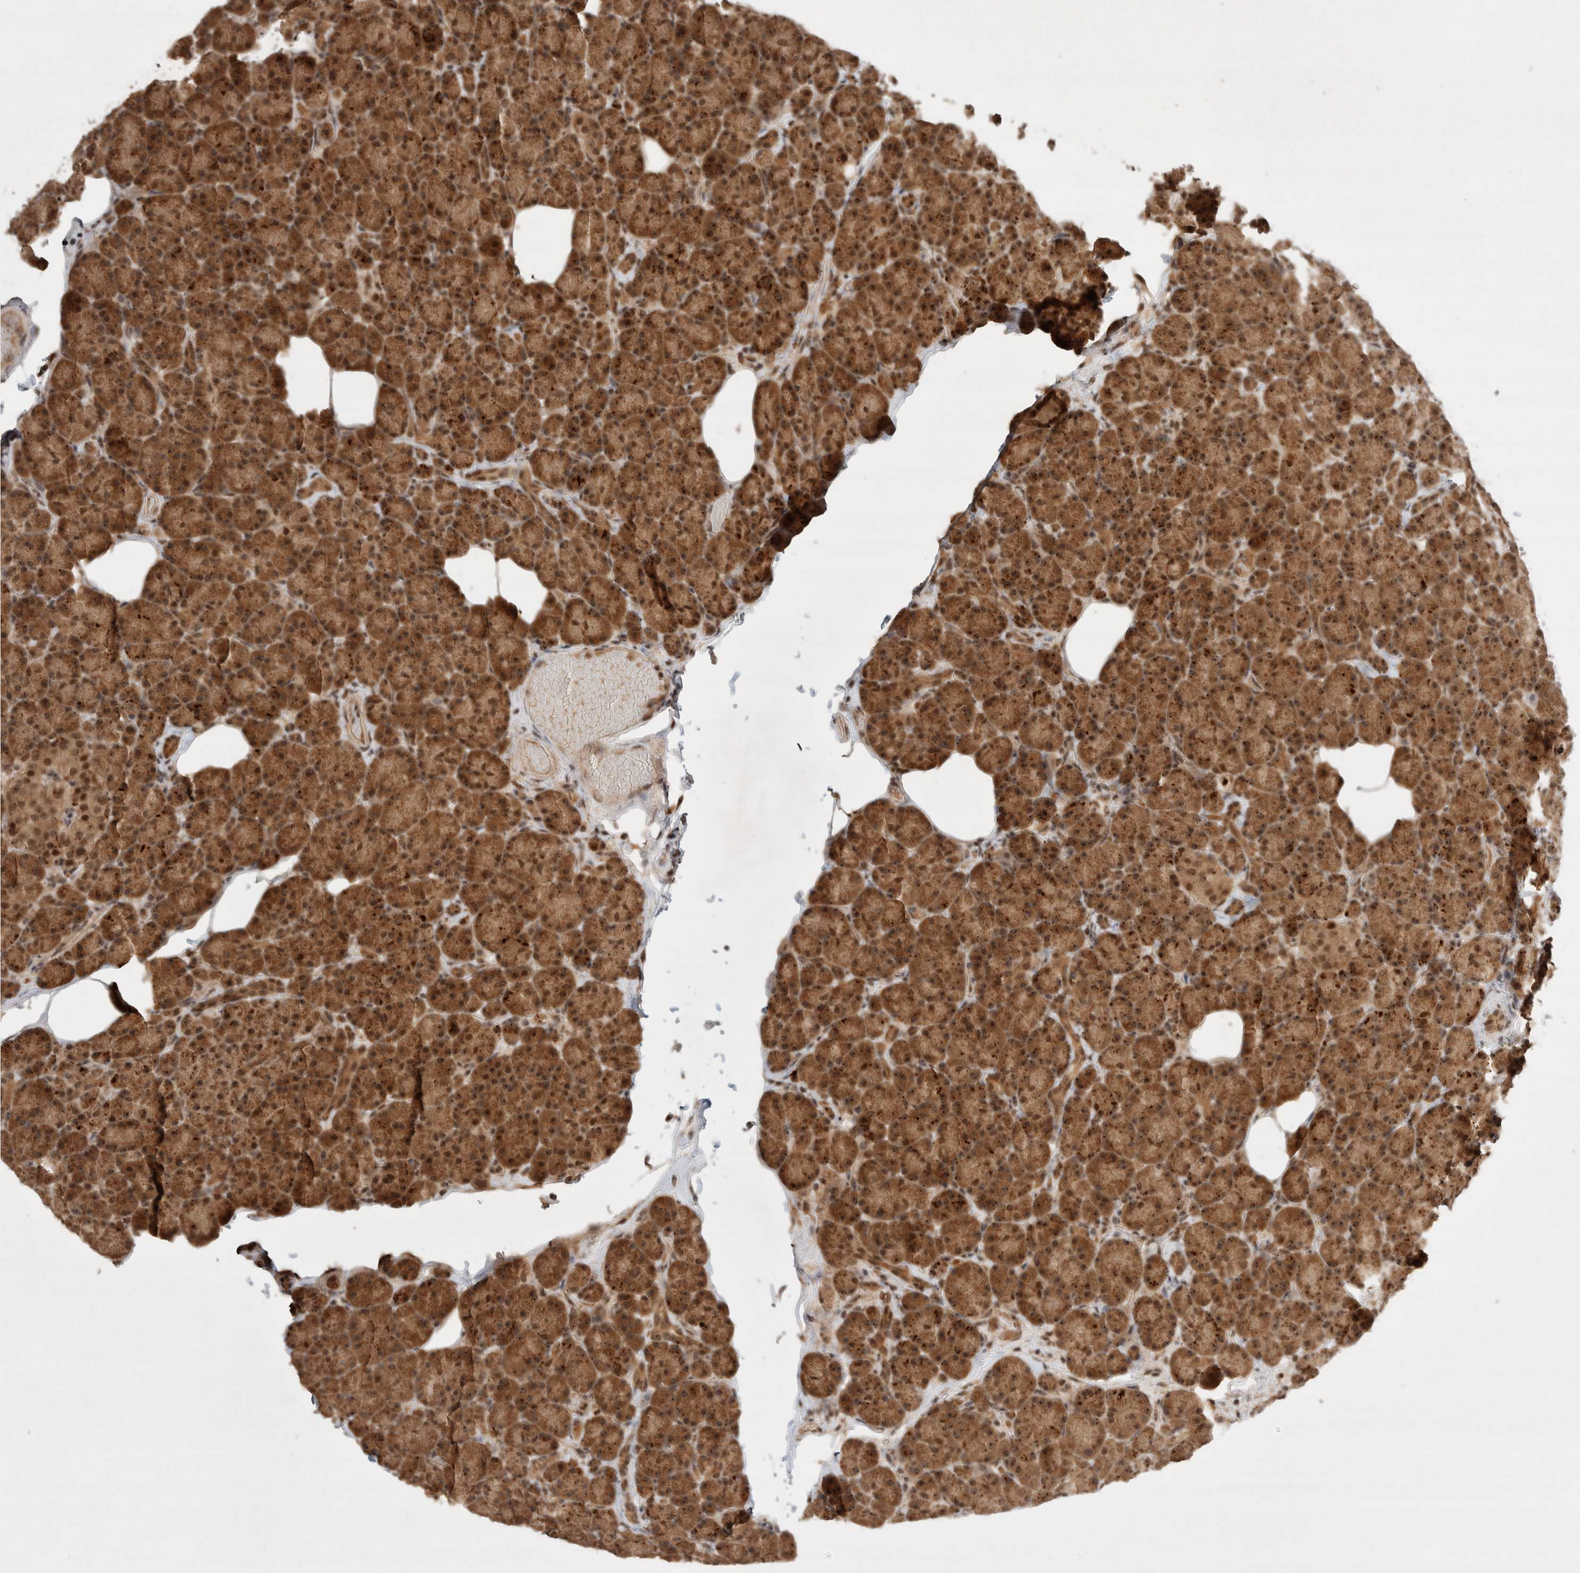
{"staining": {"intensity": "moderate", "quantity": ">75%", "location": "cytoplasmic/membranous,nuclear"}, "tissue": "pancreas", "cell_type": "Exocrine glandular cells", "image_type": "normal", "snomed": [{"axis": "morphology", "description": "Normal tissue, NOS"}, {"axis": "topography", "description": "Pancreas"}], "caption": "DAB (3,3'-diaminobenzidine) immunohistochemical staining of benign pancreas demonstrates moderate cytoplasmic/membranous,nuclear protein positivity in approximately >75% of exocrine glandular cells.", "gene": "MPHOSPH6", "patient": {"sex": "female", "age": 43}}